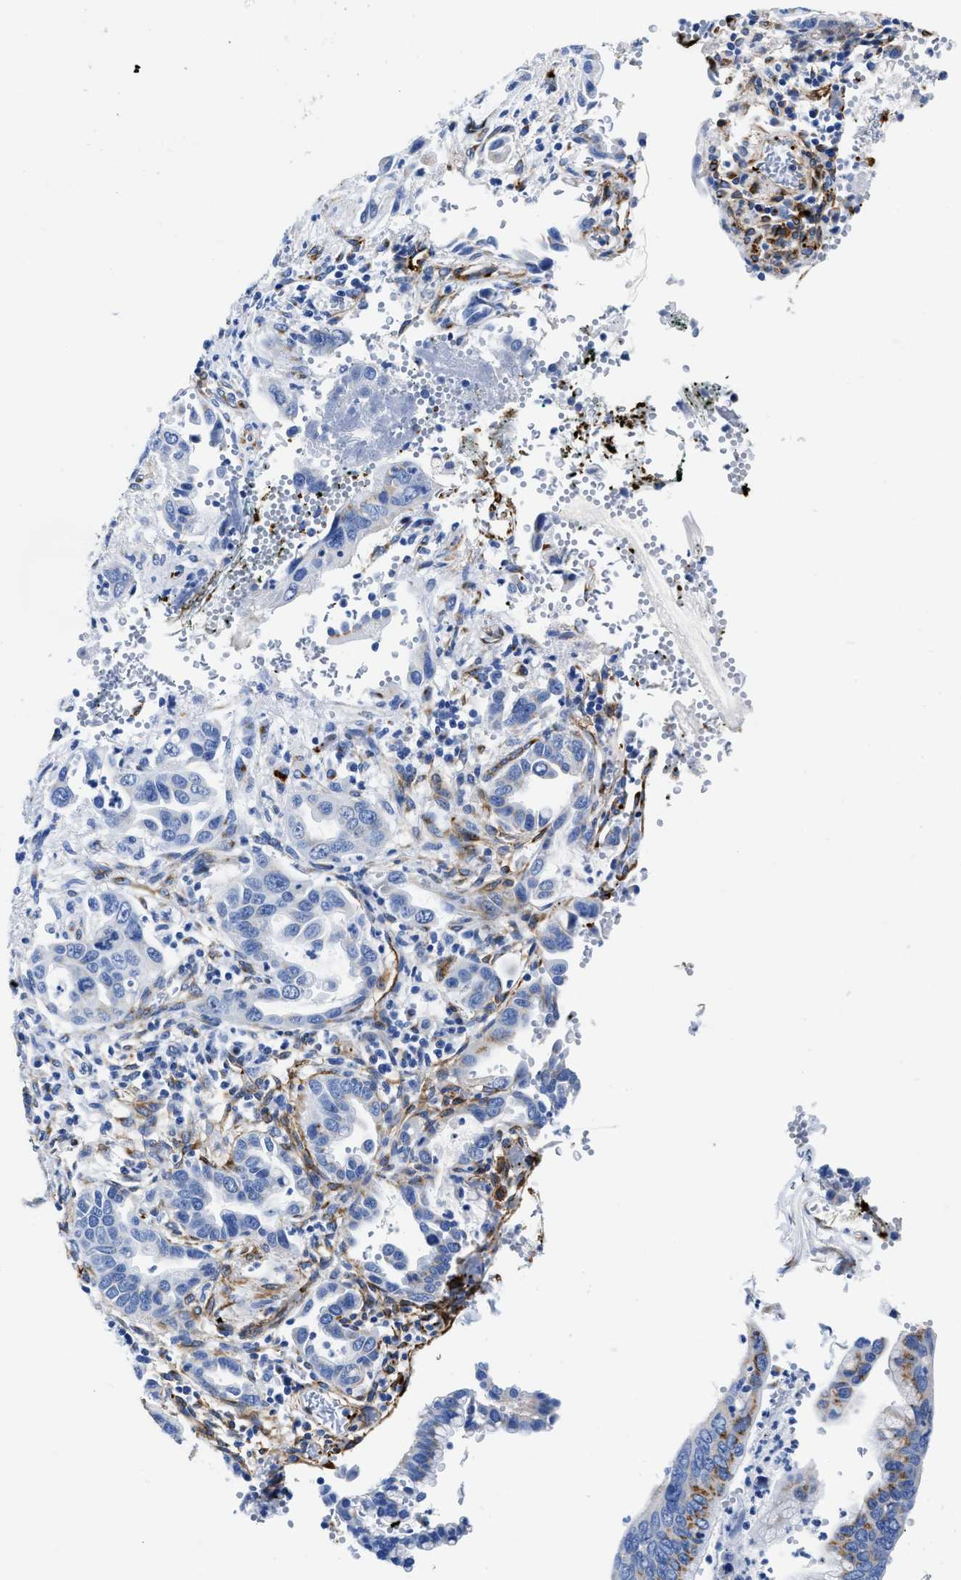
{"staining": {"intensity": "moderate", "quantity": "<25%", "location": "cytoplasmic/membranous"}, "tissue": "pancreatic cancer", "cell_type": "Tumor cells", "image_type": "cancer", "snomed": [{"axis": "morphology", "description": "Adenocarcinoma, NOS"}, {"axis": "topography", "description": "Pancreas"}], "caption": "Human adenocarcinoma (pancreatic) stained with a brown dye reveals moderate cytoplasmic/membranous positive expression in about <25% of tumor cells.", "gene": "TVP23B", "patient": {"sex": "female", "age": 70}}